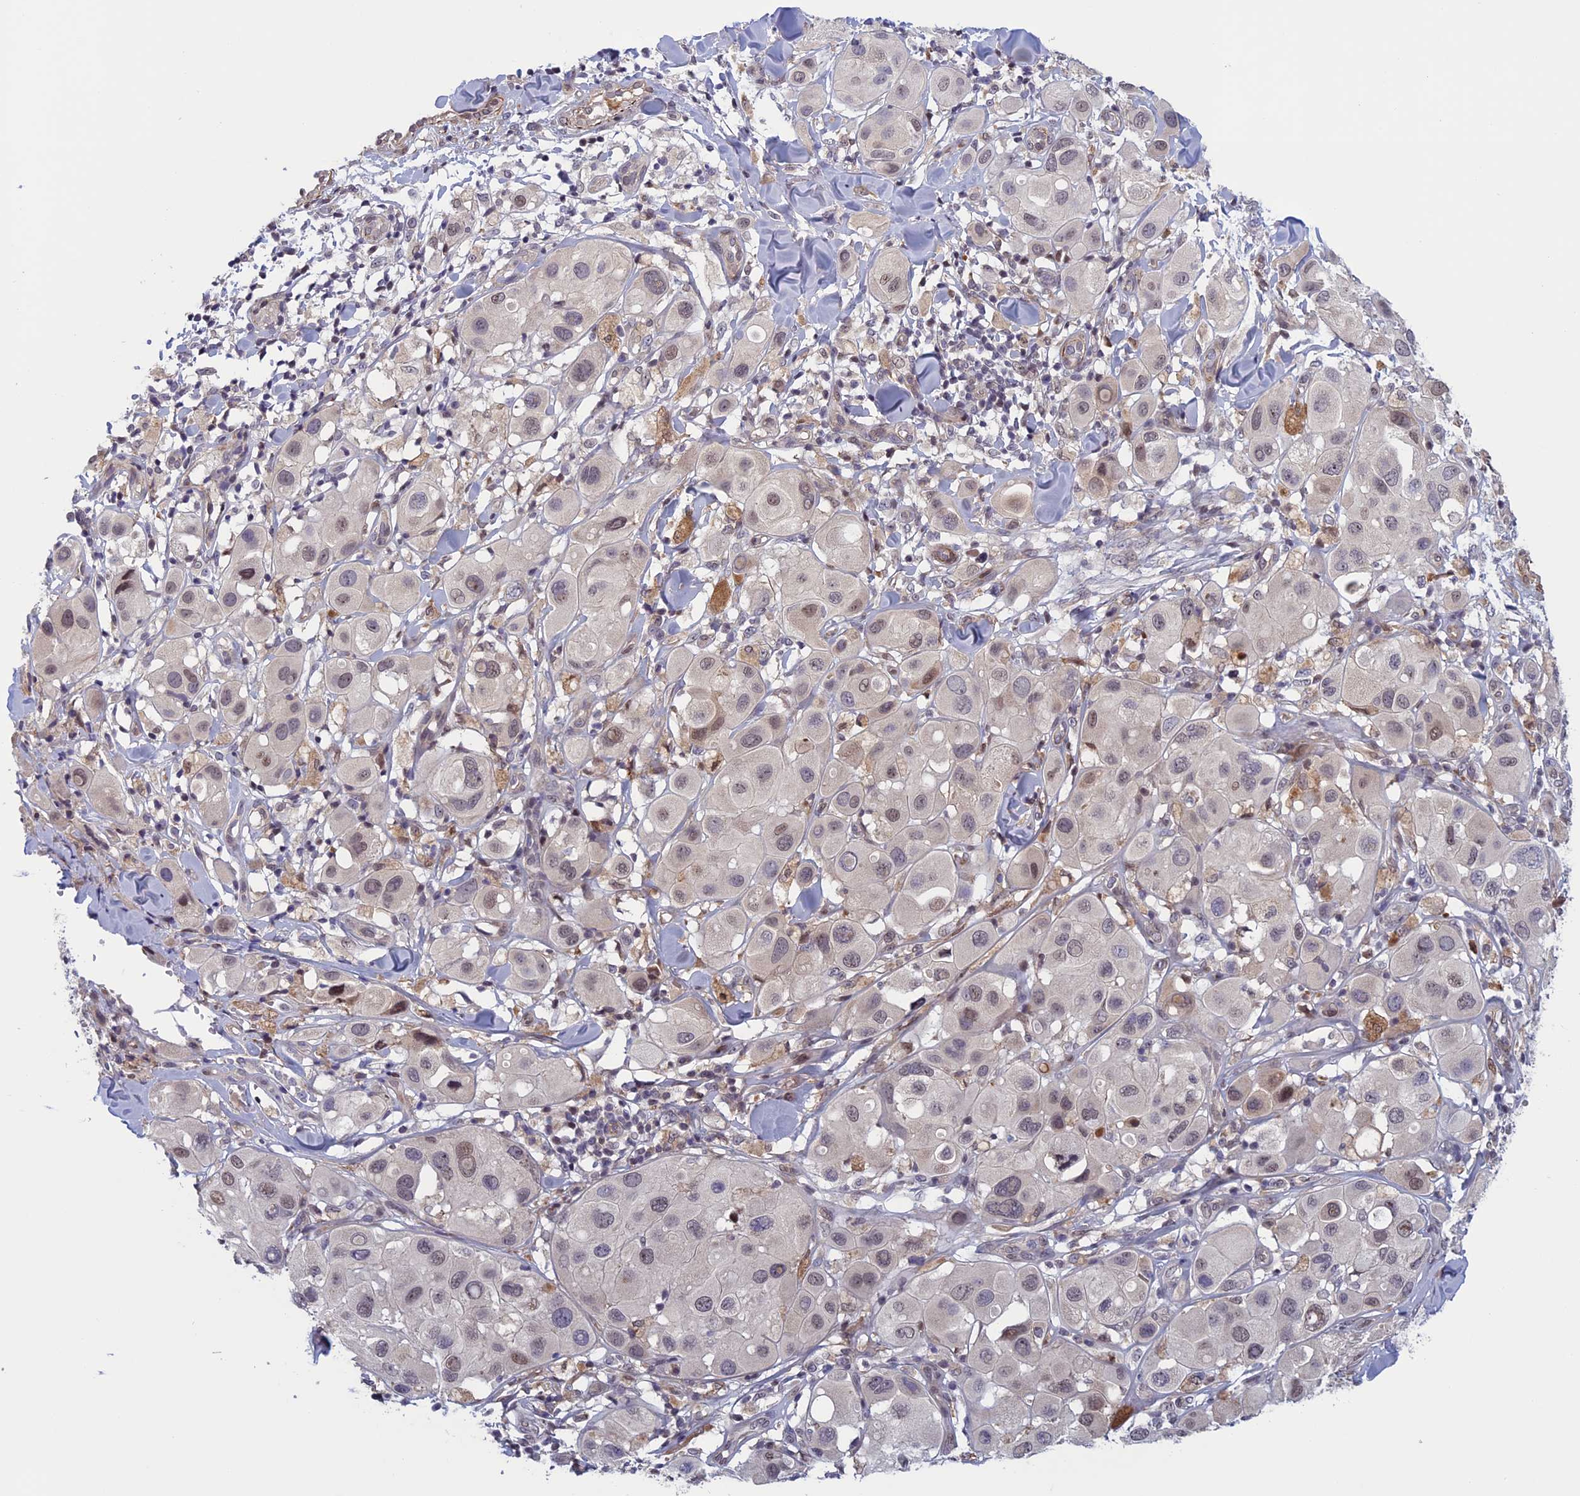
{"staining": {"intensity": "weak", "quantity": "<25%", "location": "nuclear"}, "tissue": "melanoma", "cell_type": "Tumor cells", "image_type": "cancer", "snomed": [{"axis": "morphology", "description": "Malignant melanoma, Metastatic site"}, {"axis": "topography", "description": "Skin"}], "caption": "Human malignant melanoma (metastatic site) stained for a protein using immunohistochemistry reveals no positivity in tumor cells.", "gene": "FADS1", "patient": {"sex": "male", "age": 41}}